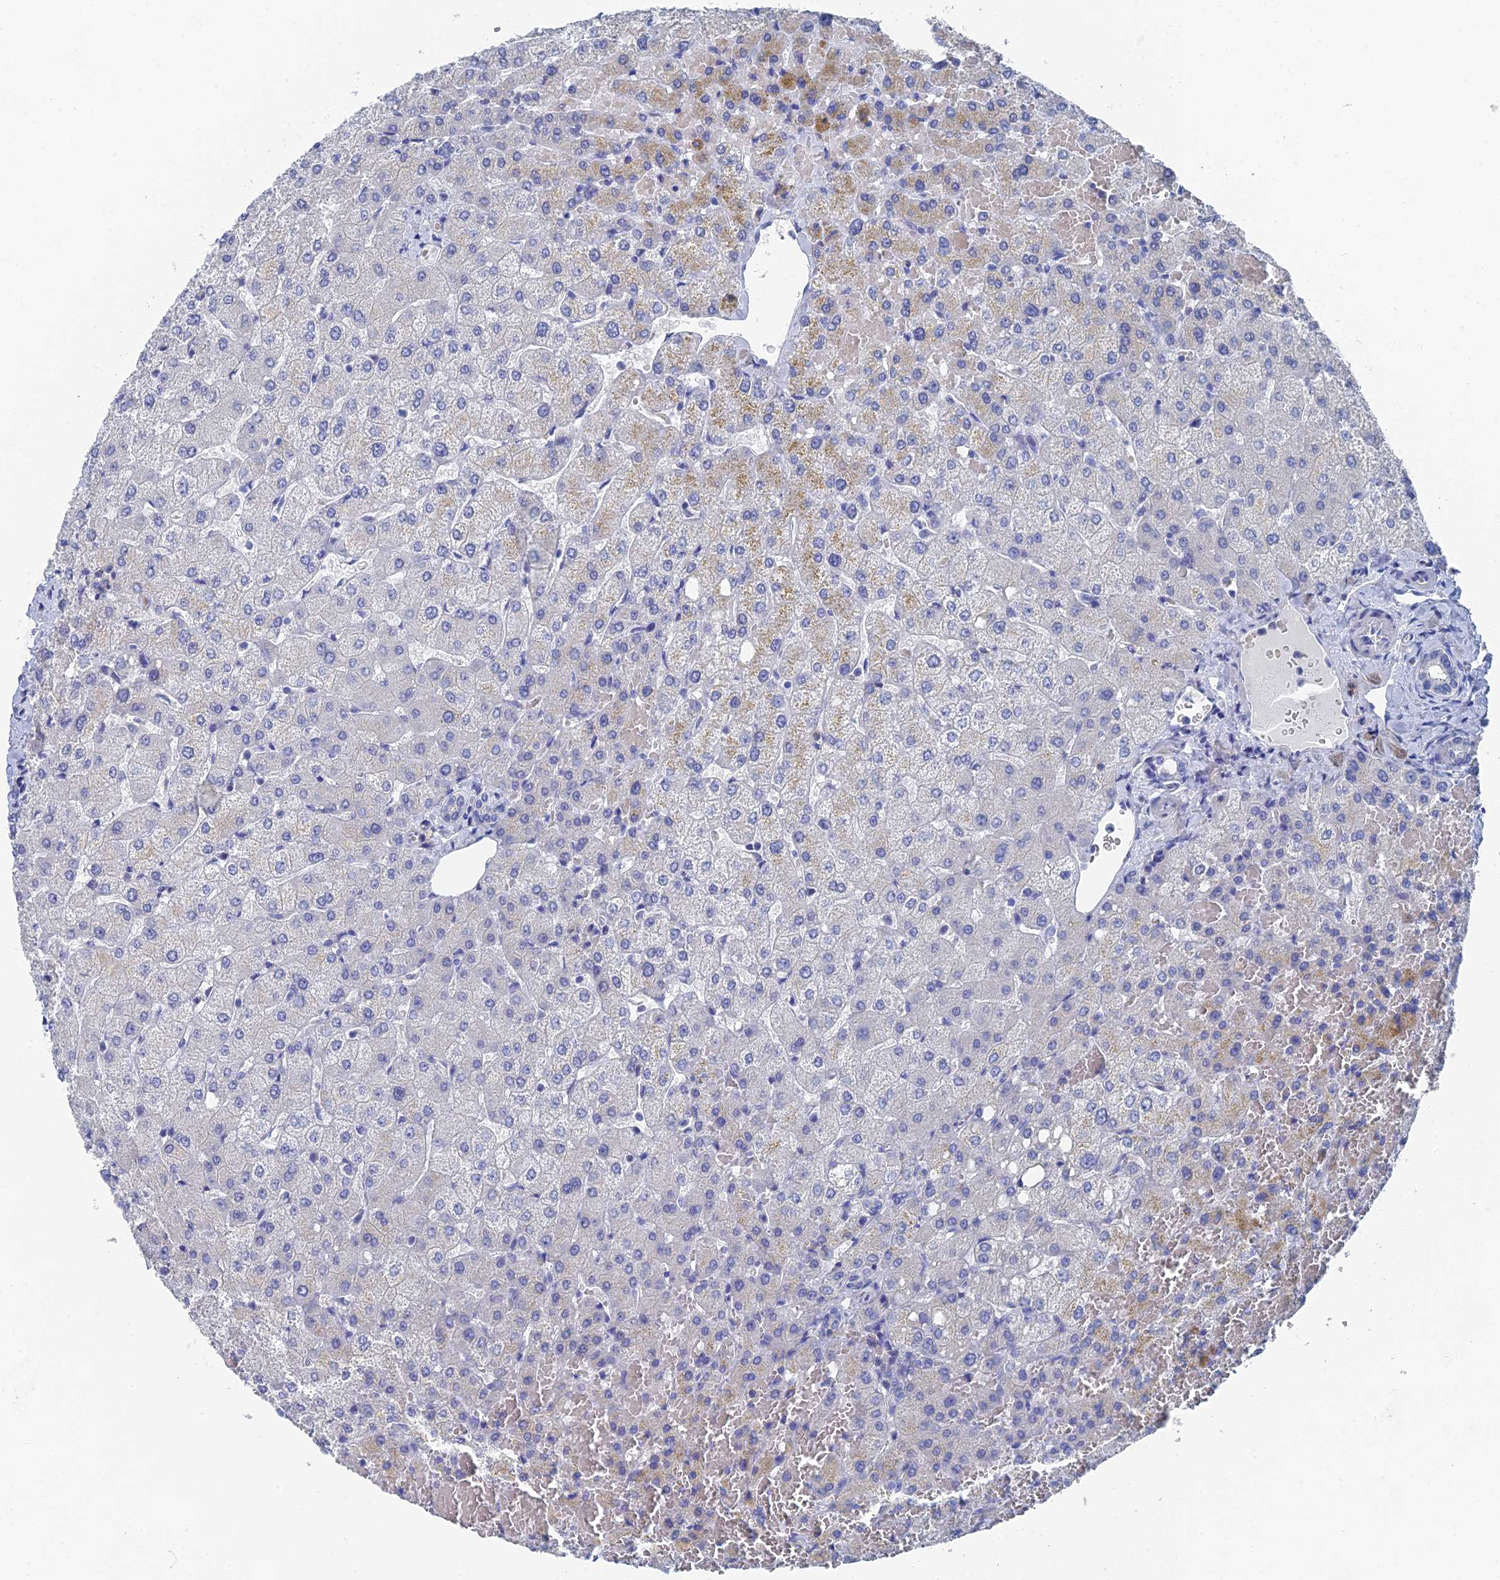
{"staining": {"intensity": "negative", "quantity": "none", "location": "none"}, "tissue": "liver", "cell_type": "Cholangiocytes", "image_type": "normal", "snomed": [{"axis": "morphology", "description": "Normal tissue, NOS"}, {"axis": "topography", "description": "Liver"}], "caption": "The immunohistochemistry histopathology image has no significant positivity in cholangiocytes of liver. (DAB (3,3'-diaminobenzidine) immunohistochemistry (IHC) with hematoxylin counter stain).", "gene": "GFAP", "patient": {"sex": "female", "age": 54}}